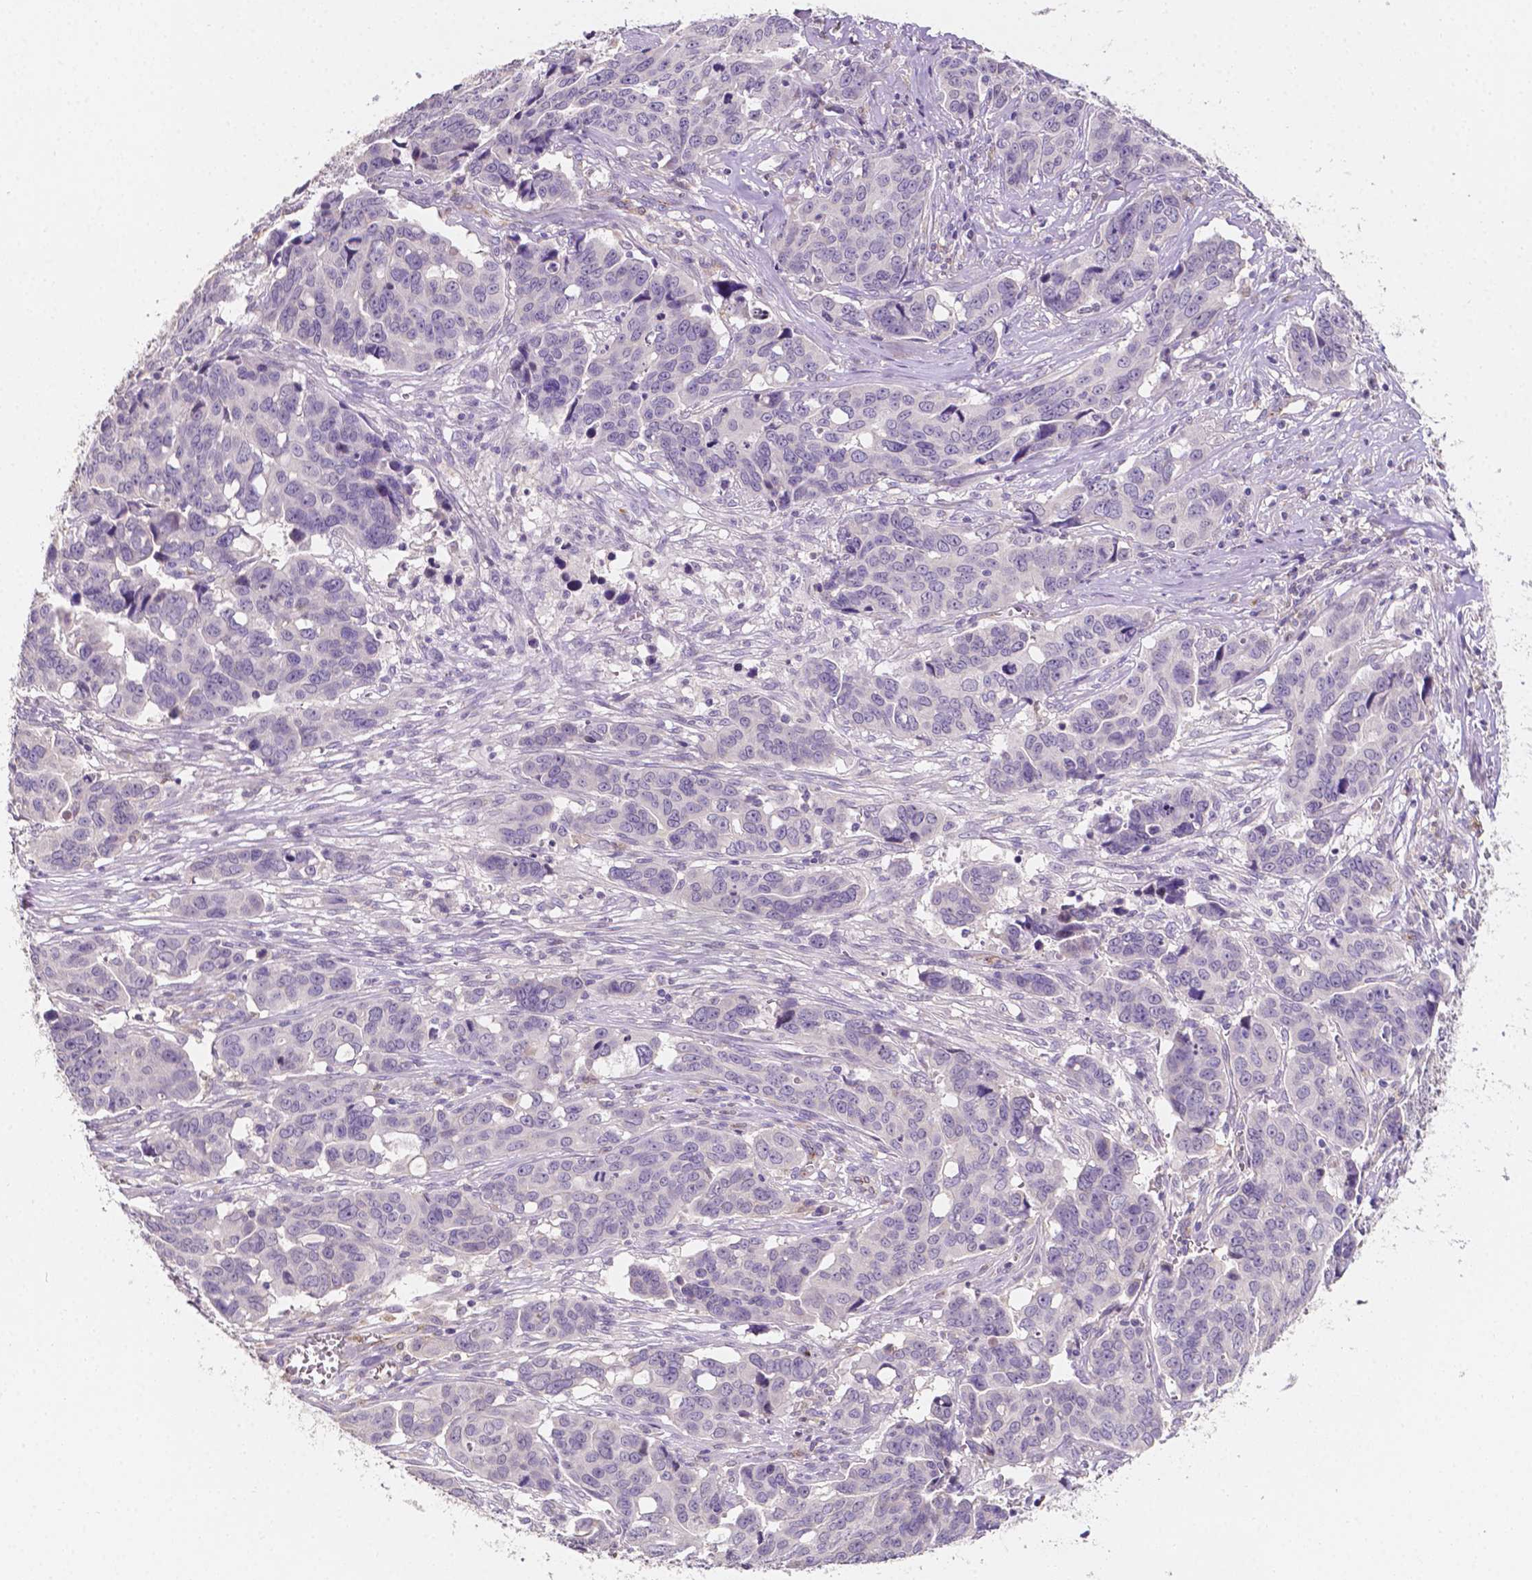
{"staining": {"intensity": "negative", "quantity": "none", "location": "none"}, "tissue": "ovarian cancer", "cell_type": "Tumor cells", "image_type": "cancer", "snomed": [{"axis": "morphology", "description": "Carcinoma, endometroid"}, {"axis": "topography", "description": "Ovary"}], "caption": "The immunohistochemistry micrograph has no significant staining in tumor cells of ovarian cancer tissue.", "gene": "SLC22A4", "patient": {"sex": "female", "age": 78}}